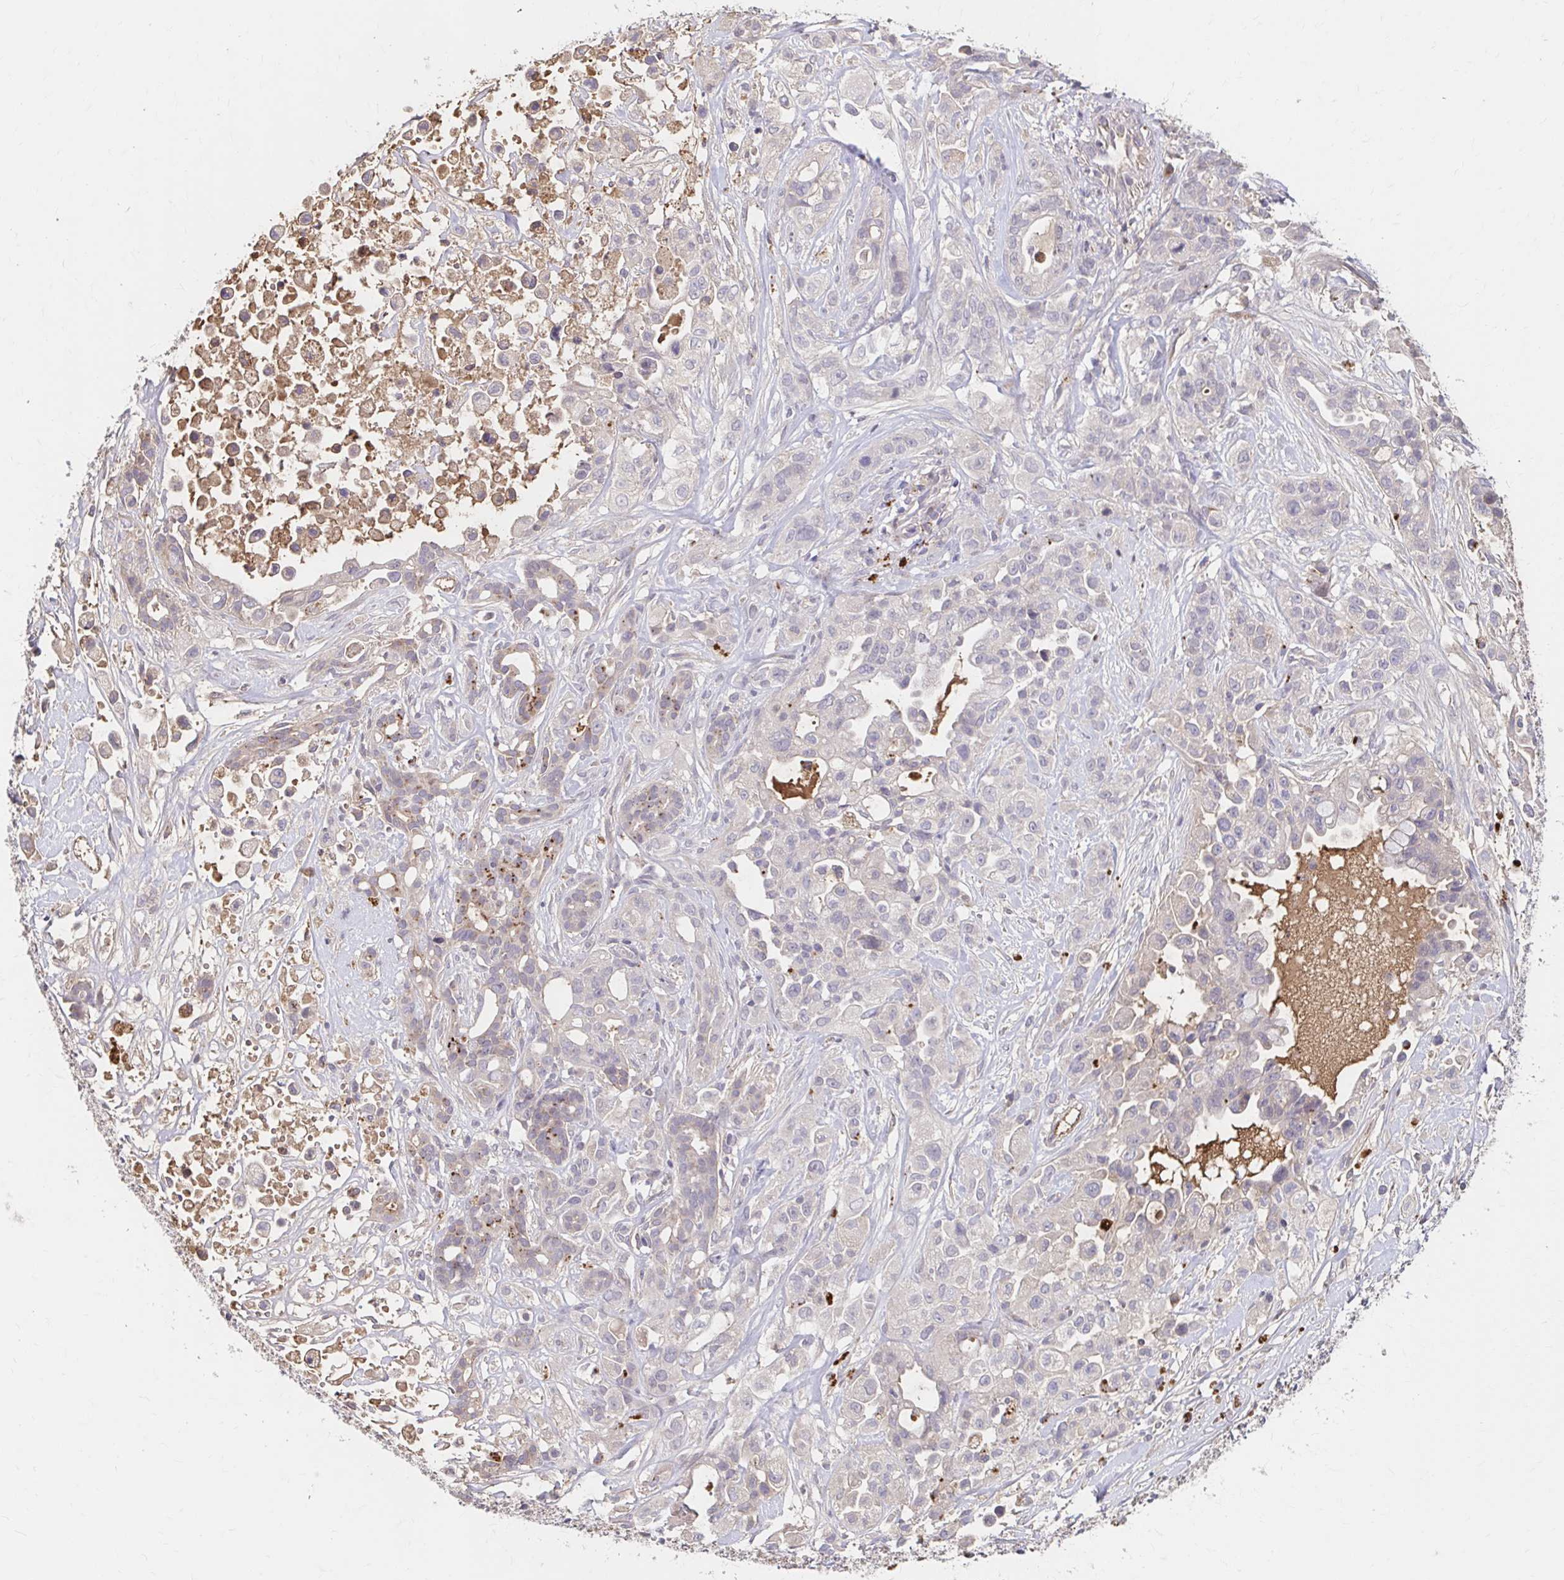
{"staining": {"intensity": "negative", "quantity": "none", "location": "none"}, "tissue": "pancreatic cancer", "cell_type": "Tumor cells", "image_type": "cancer", "snomed": [{"axis": "morphology", "description": "Adenocarcinoma, NOS"}, {"axis": "topography", "description": "Pancreas"}], "caption": "Tumor cells are negative for protein expression in human pancreatic adenocarcinoma.", "gene": "HMGCS2", "patient": {"sex": "male", "age": 44}}